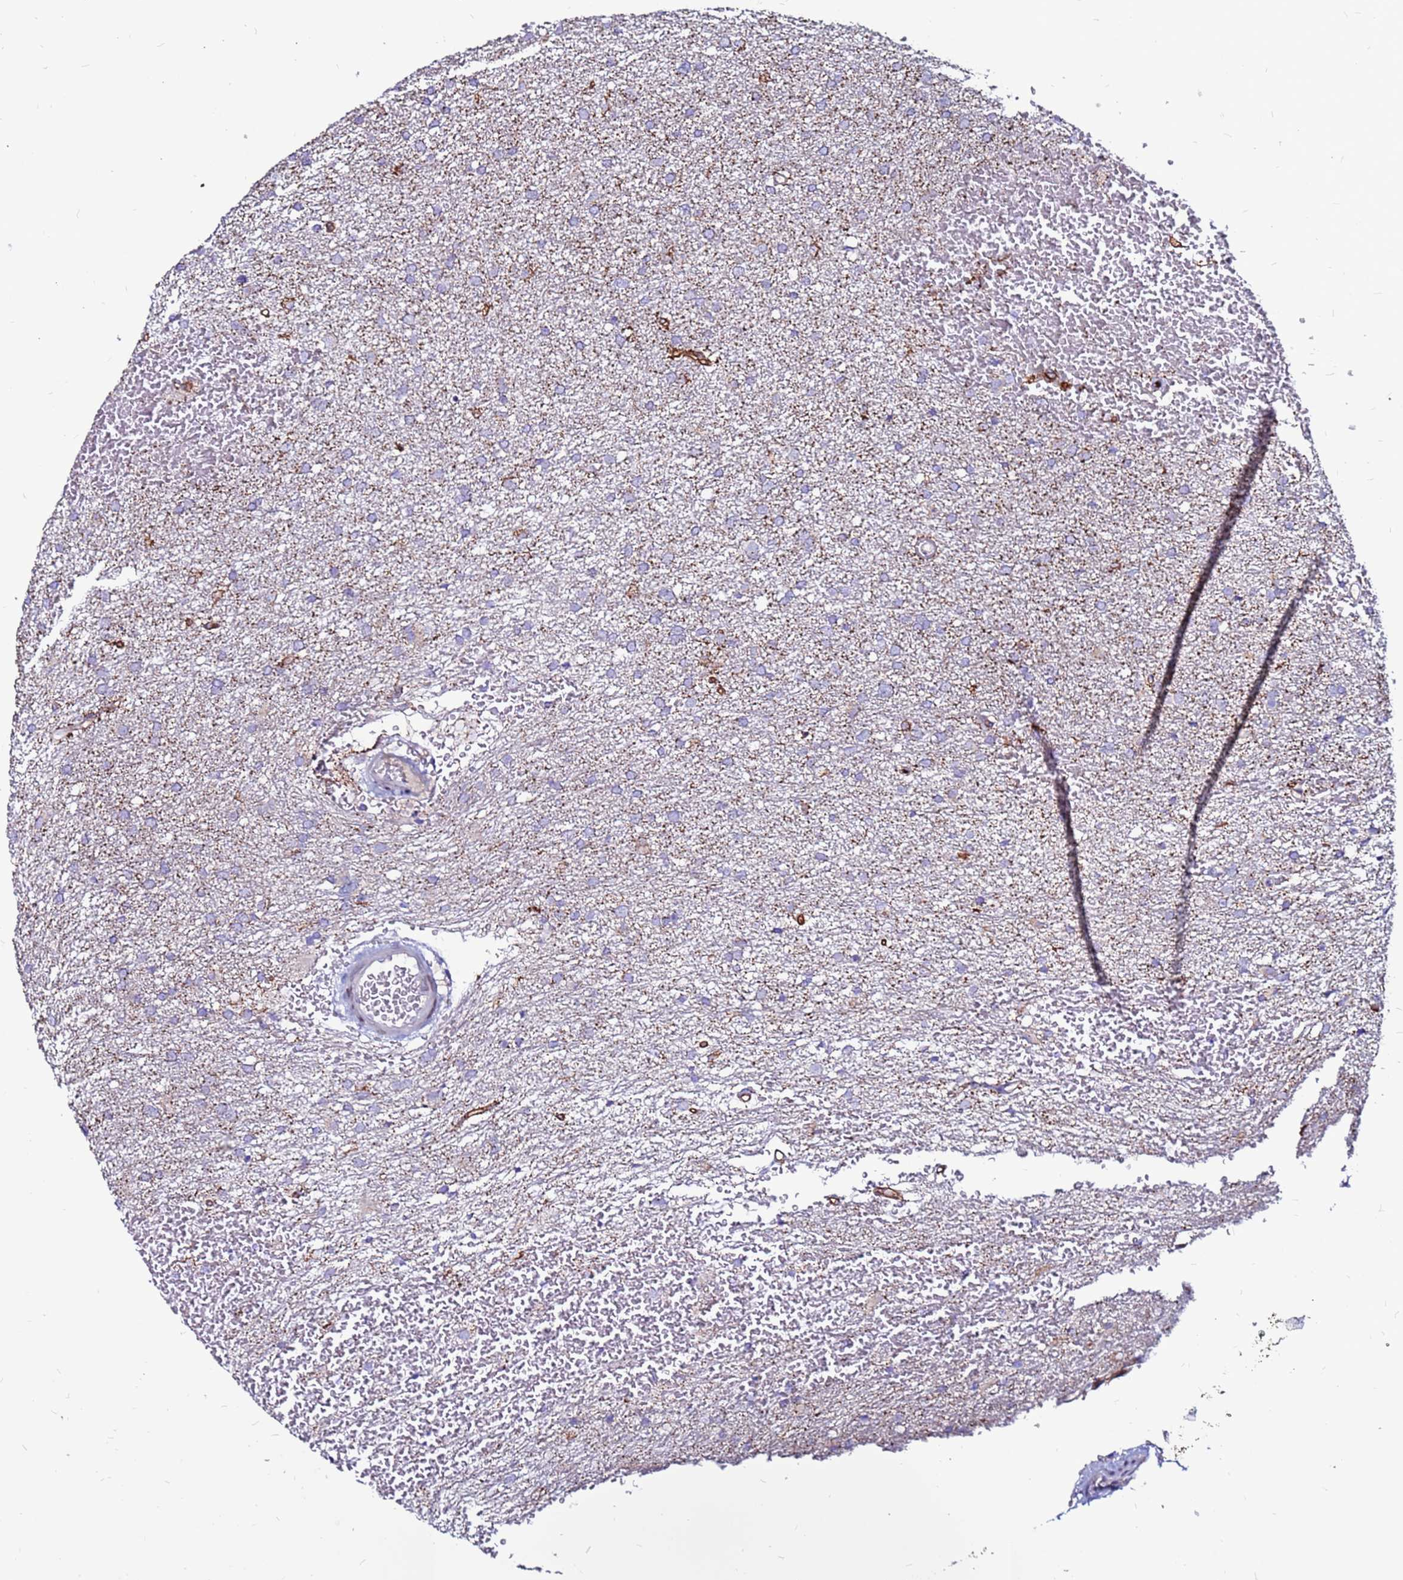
{"staining": {"intensity": "negative", "quantity": "none", "location": "none"}, "tissue": "glioma", "cell_type": "Tumor cells", "image_type": "cancer", "snomed": [{"axis": "morphology", "description": "Glioma, malignant, High grade"}, {"axis": "topography", "description": "Cerebral cortex"}], "caption": "DAB (3,3'-diaminobenzidine) immunohistochemical staining of human malignant glioma (high-grade) displays no significant positivity in tumor cells.", "gene": "CCDC71", "patient": {"sex": "female", "age": 36}}